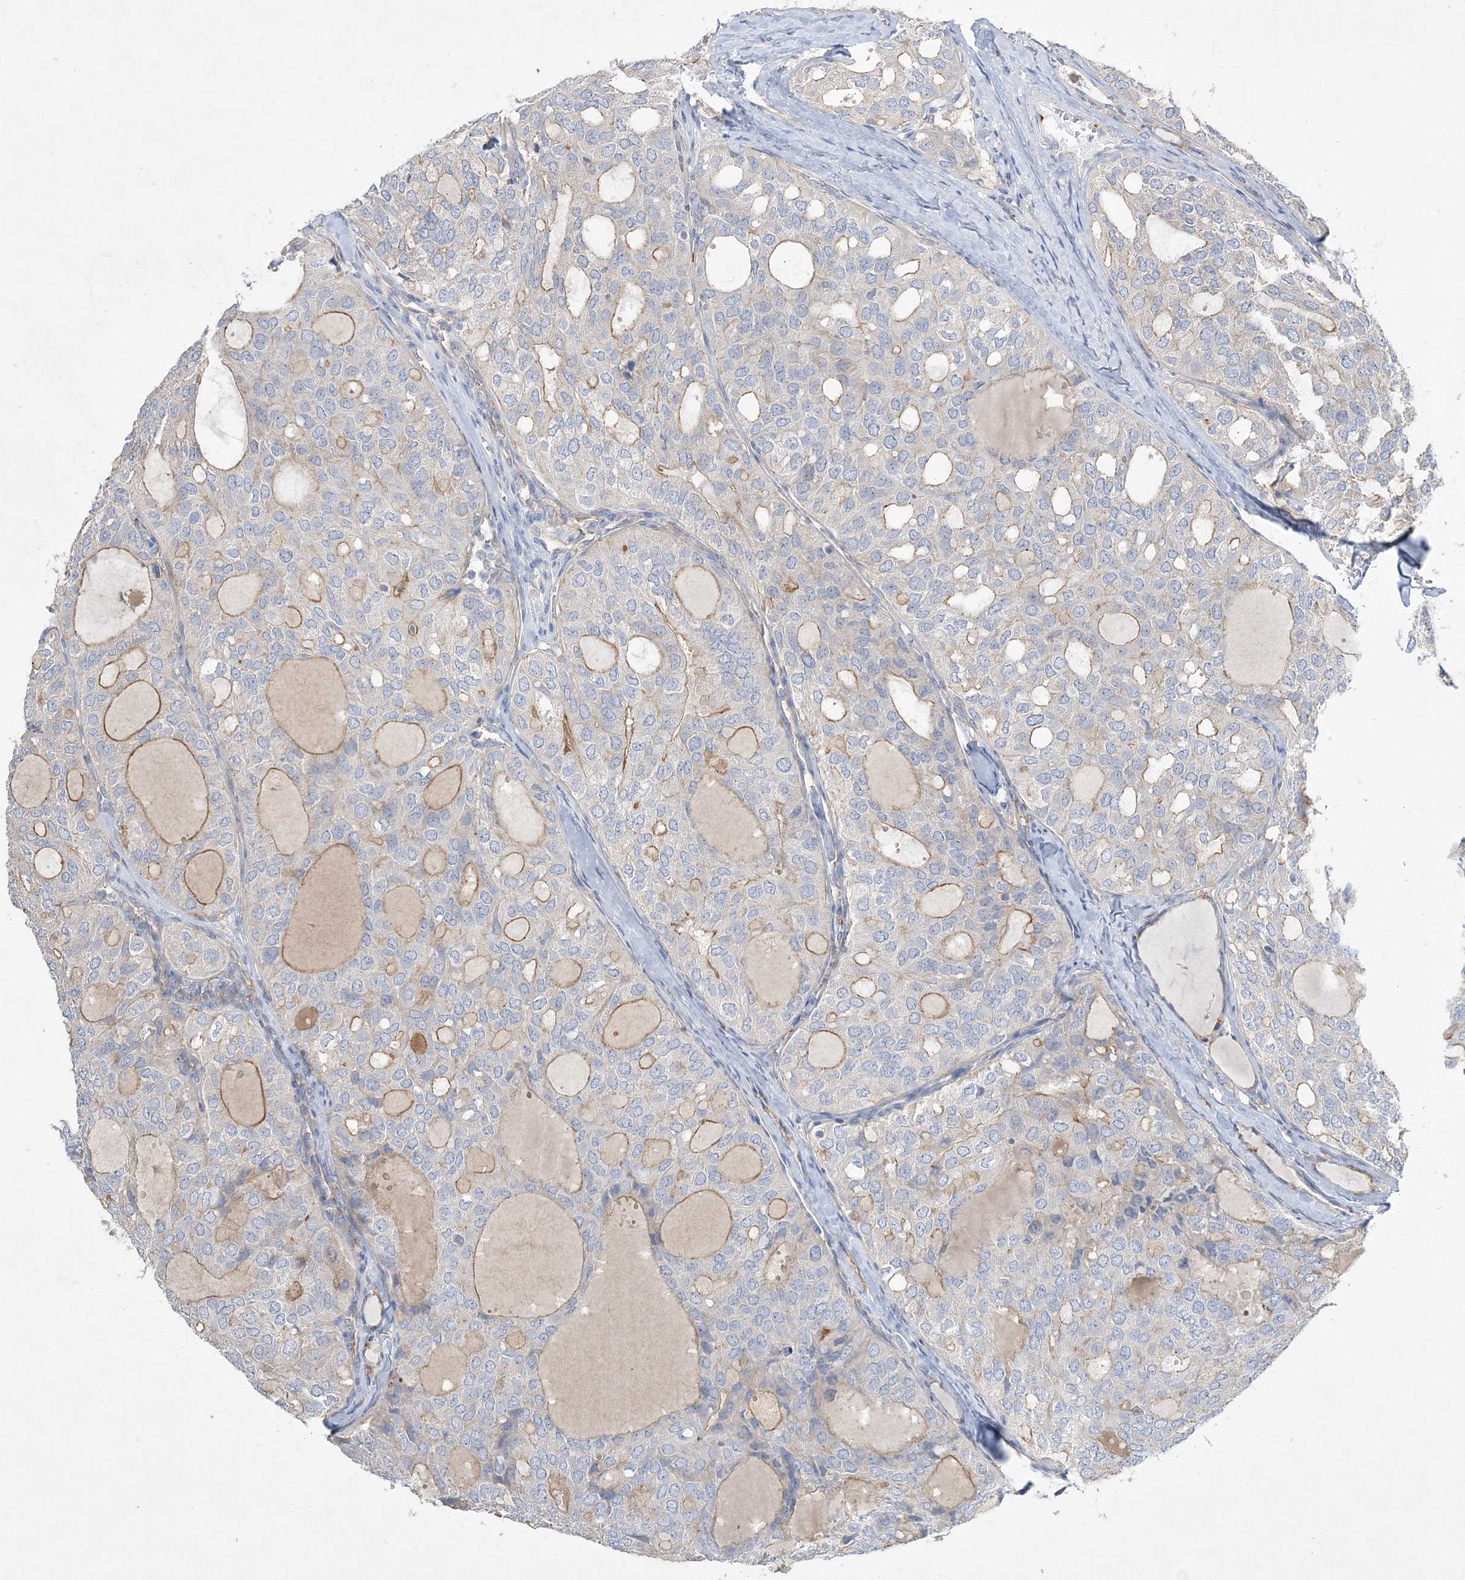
{"staining": {"intensity": "moderate", "quantity": "<25%", "location": "cytoplasmic/membranous"}, "tissue": "thyroid cancer", "cell_type": "Tumor cells", "image_type": "cancer", "snomed": [{"axis": "morphology", "description": "Follicular adenoma carcinoma, NOS"}, {"axis": "topography", "description": "Thyroid gland"}], "caption": "High-power microscopy captured an immunohistochemistry photomicrograph of thyroid cancer (follicular adenoma carcinoma), revealing moderate cytoplasmic/membranous positivity in about <25% of tumor cells.", "gene": "ADCK2", "patient": {"sex": "male", "age": 75}}